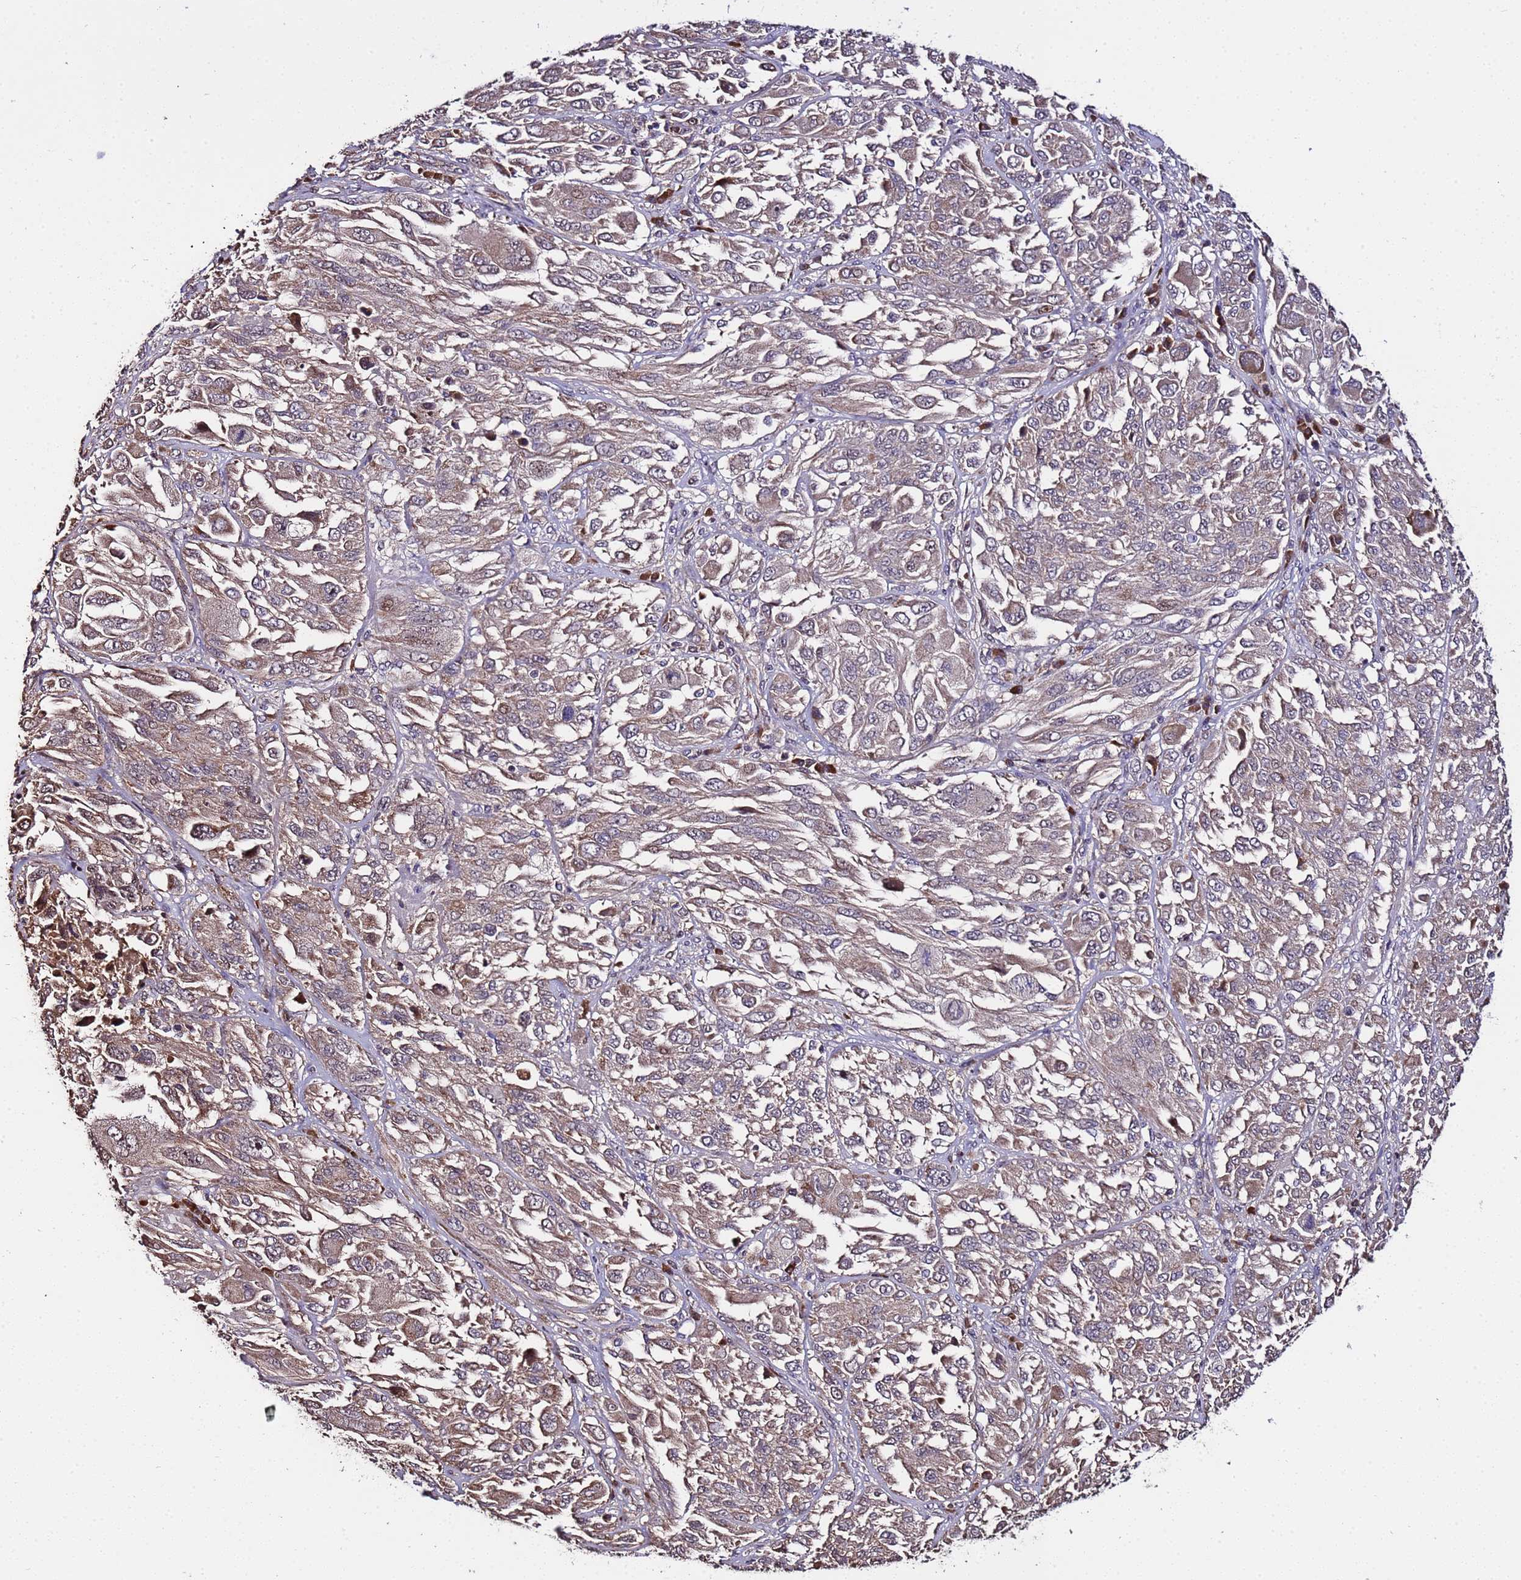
{"staining": {"intensity": "moderate", "quantity": ">75%", "location": "cytoplasmic/membranous,nuclear"}, "tissue": "melanoma", "cell_type": "Tumor cells", "image_type": "cancer", "snomed": [{"axis": "morphology", "description": "Malignant melanoma, NOS"}, {"axis": "topography", "description": "Skin"}], "caption": "Protein analysis of melanoma tissue demonstrates moderate cytoplasmic/membranous and nuclear positivity in about >75% of tumor cells. (DAB = brown stain, brightfield microscopy at high magnification).", "gene": "WNK4", "patient": {"sex": "female", "age": 91}}